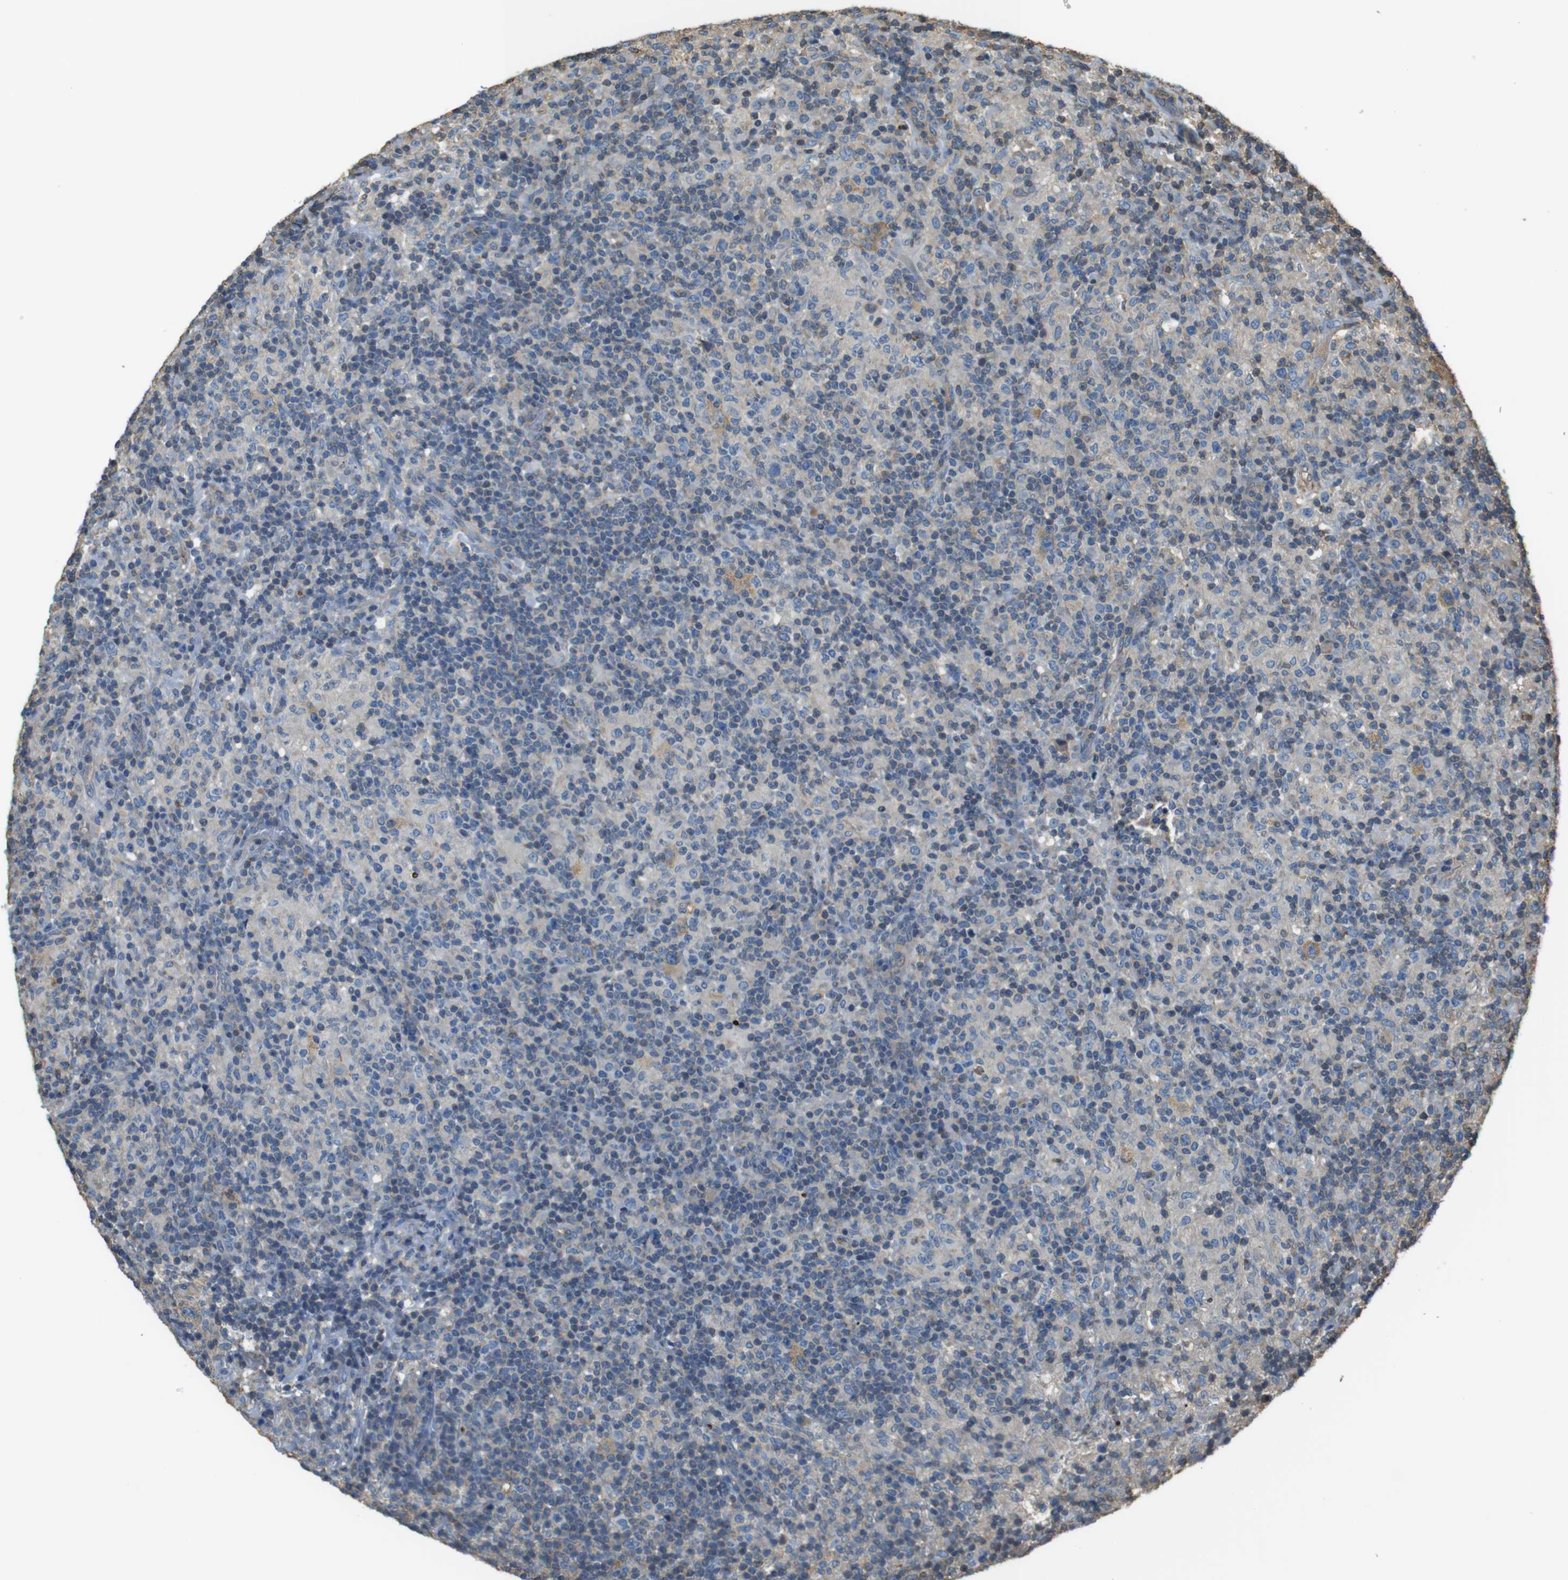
{"staining": {"intensity": "weak", "quantity": "25%-75%", "location": "cytoplasmic/membranous"}, "tissue": "lymphoma", "cell_type": "Tumor cells", "image_type": "cancer", "snomed": [{"axis": "morphology", "description": "Hodgkin's disease, NOS"}, {"axis": "topography", "description": "Lymph node"}], "caption": "This image reveals IHC staining of human lymphoma, with low weak cytoplasmic/membranous expression in approximately 25%-75% of tumor cells.", "gene": "FCAR", "patient": {"sex": "male", "age": 70}}